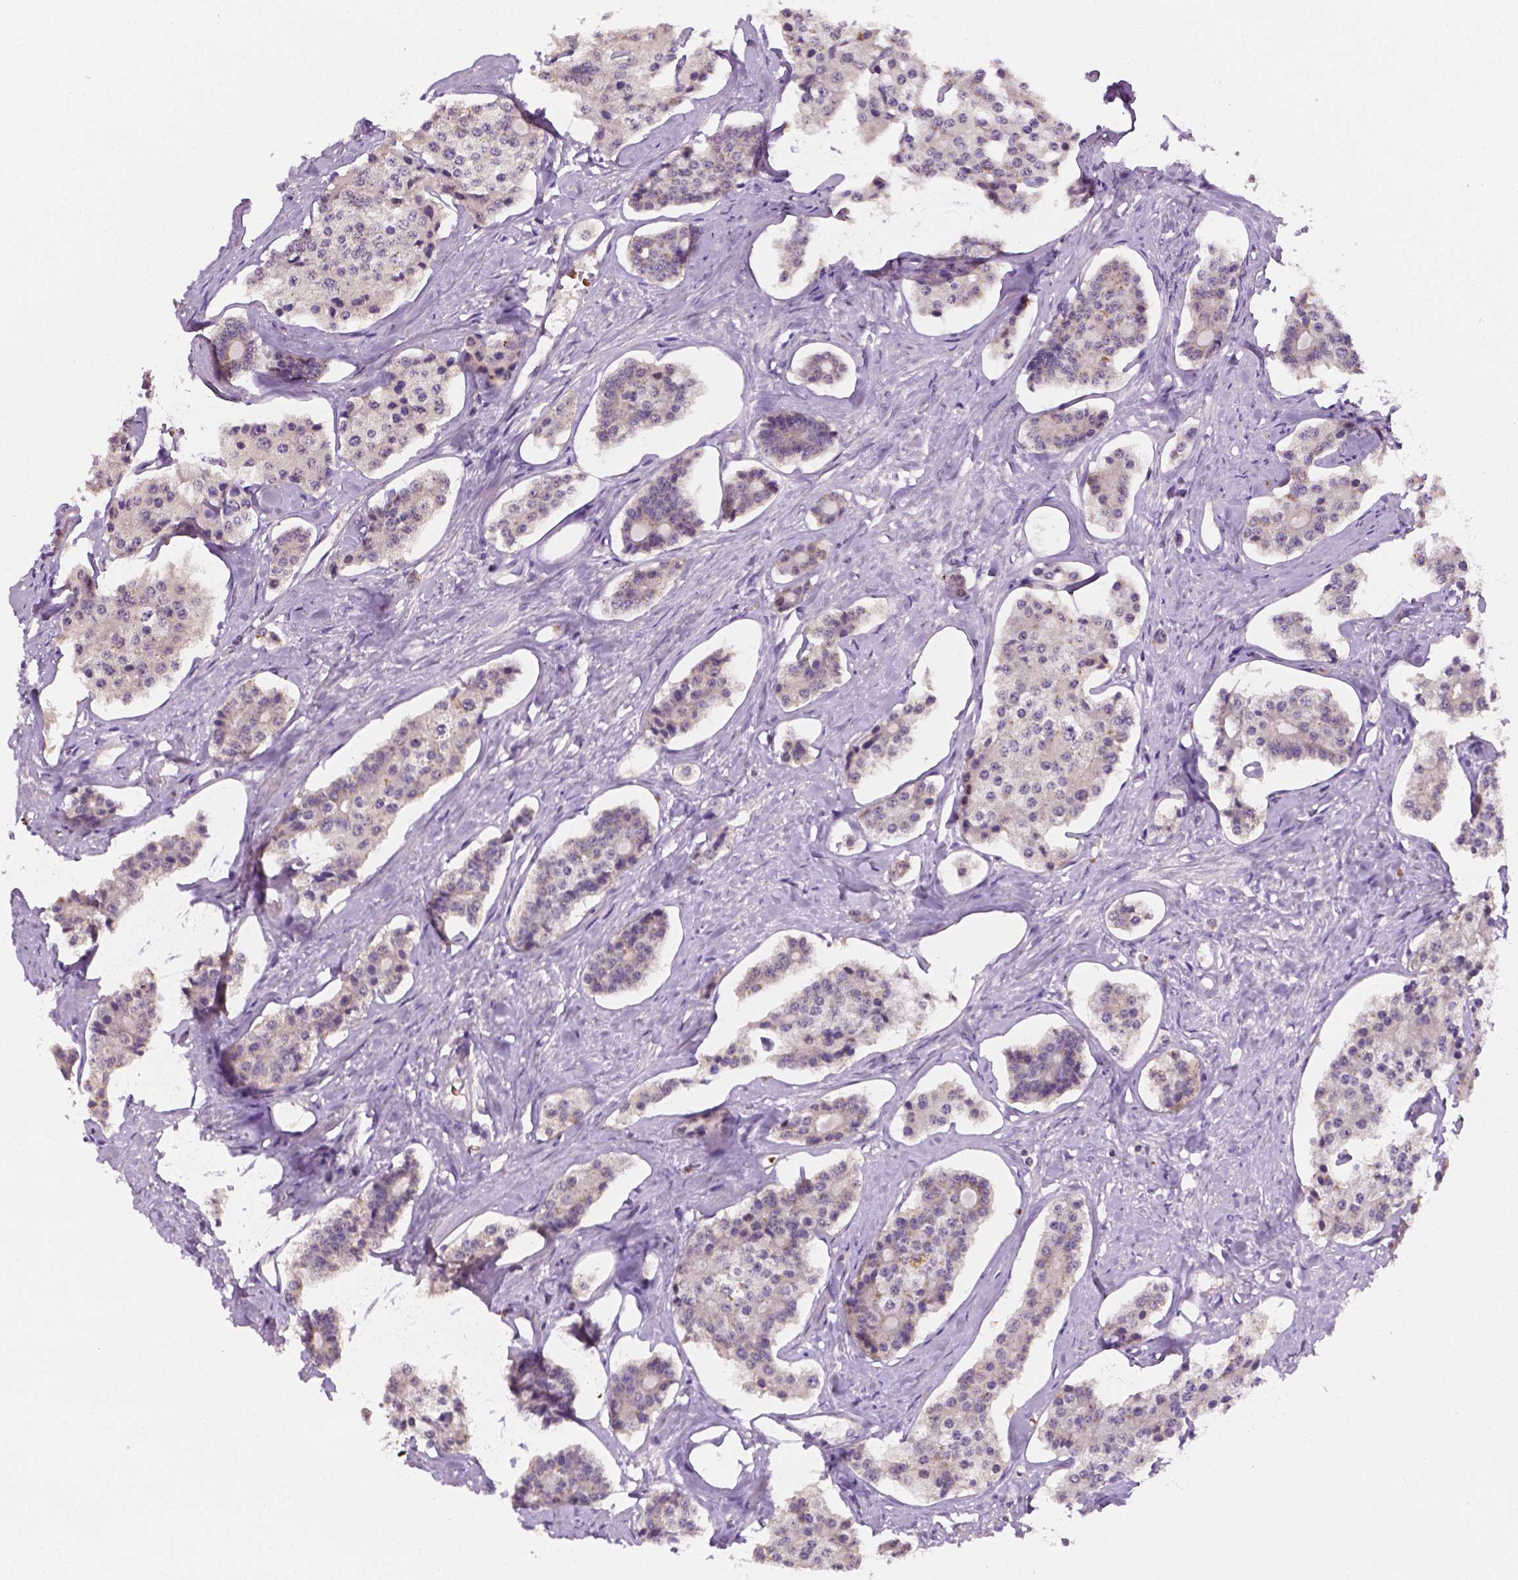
{"staining": {"intensity": "negative", "quantity": "none", "location": "none"}, "tissue": "carcinoid", "cell_type": "Tumor cells", "image_type": "cancer", "snomed": [{"axis": "morphology", "description": "Carcinoid, malignant, NOS"}, {"axis": "topography", "description": "Small intestine"}], "caption": "The photomicrograph exhibits no staining of tumor cells in carcinoid (malignant).", "gene": "MROH6", "patient": {"sex": "female", "age": 65}}